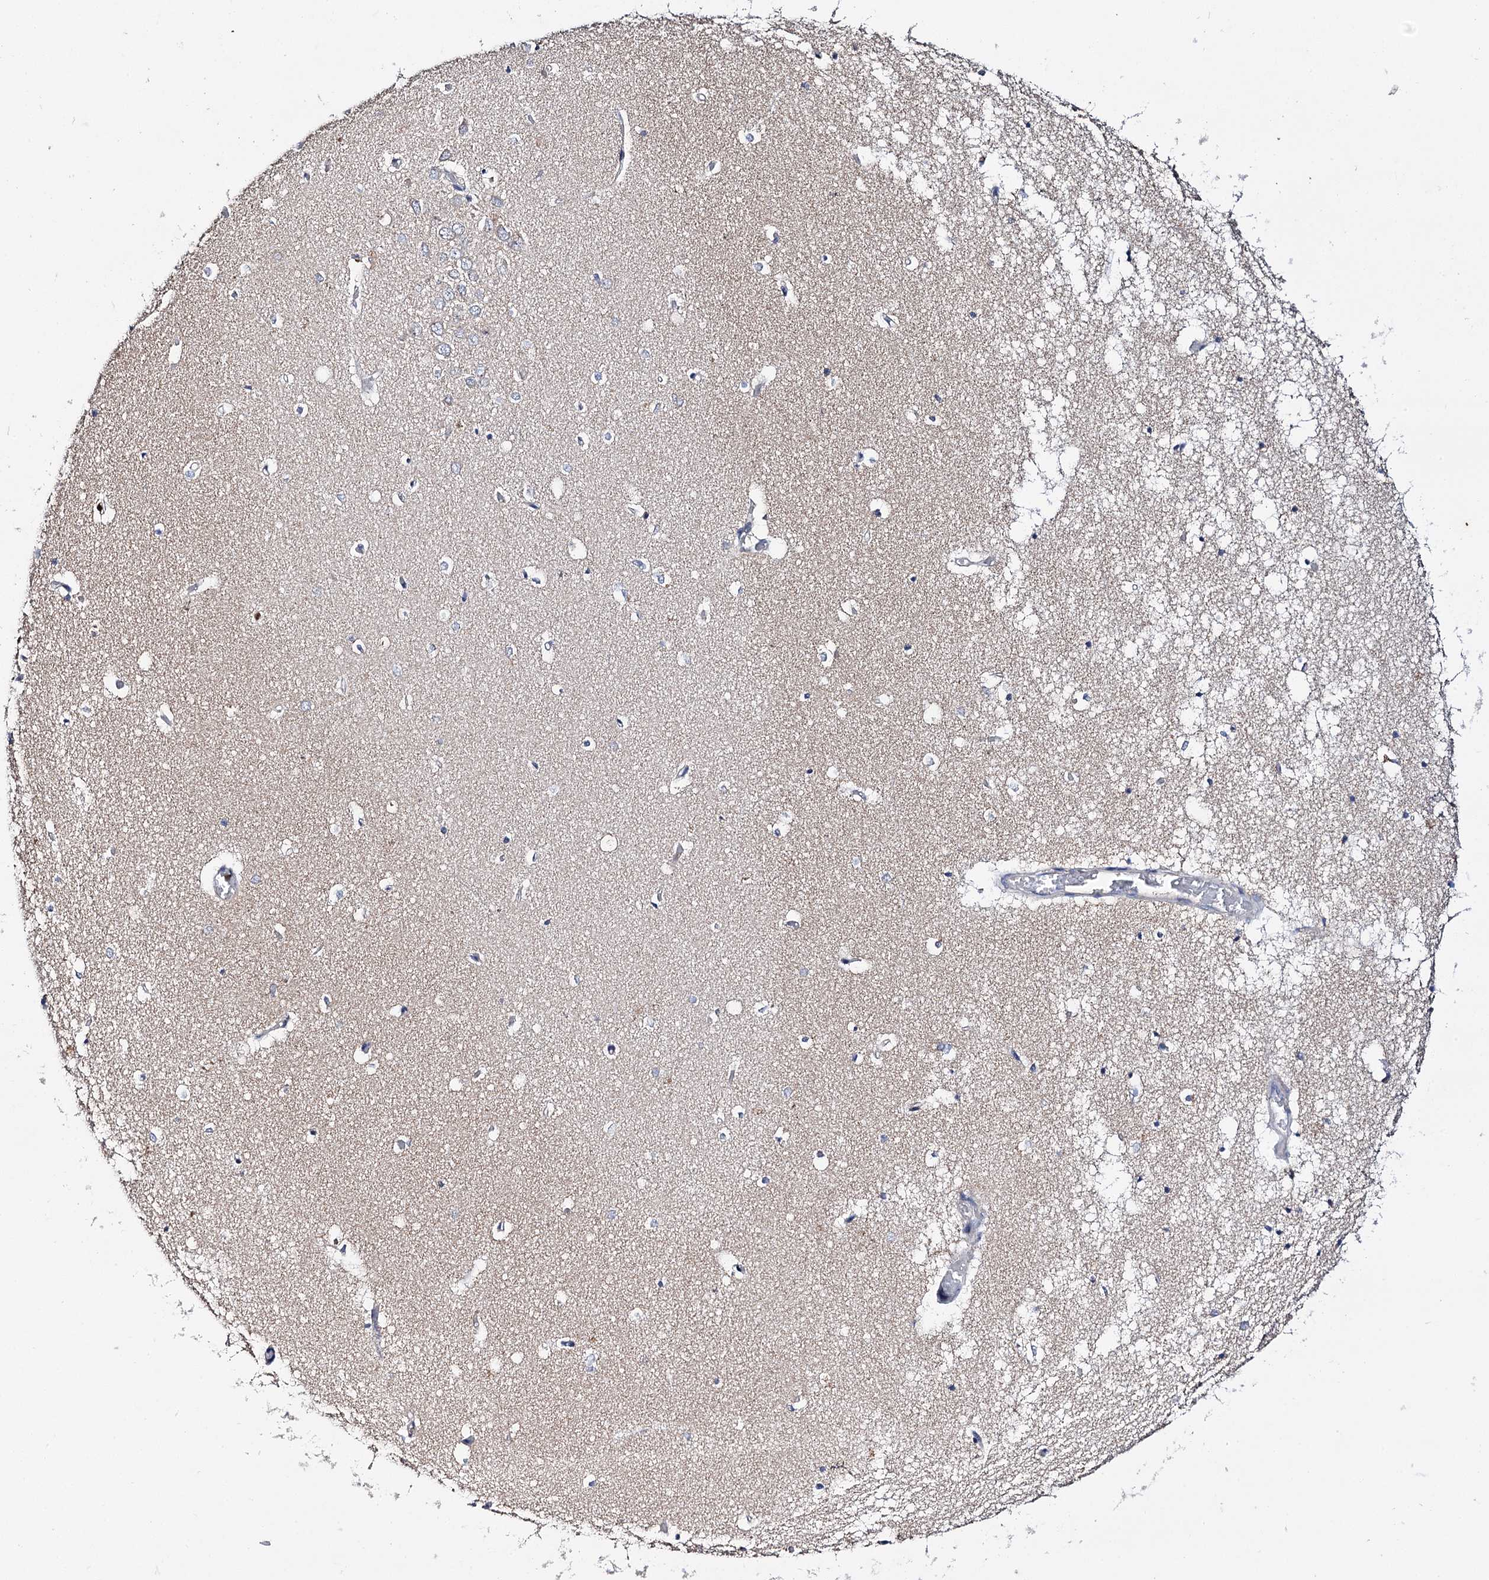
{"staining": {"intensity": "negative", "quantity": "none", "location": "none"}, "tissue": "hippocampus", "cell_type": "Glial cells", "image_type": "normal", "snomed": [{"axis": "morphology", "description": "Normal tissue, NOS"}, {"axis": "topography", "description": "Hippocampus"}], "caption": "The histopathology image shows no staining of glial cells in benign hippocampus.", "gene": "UBASH3B", "patient": {"sex": "male", "age": 70}}